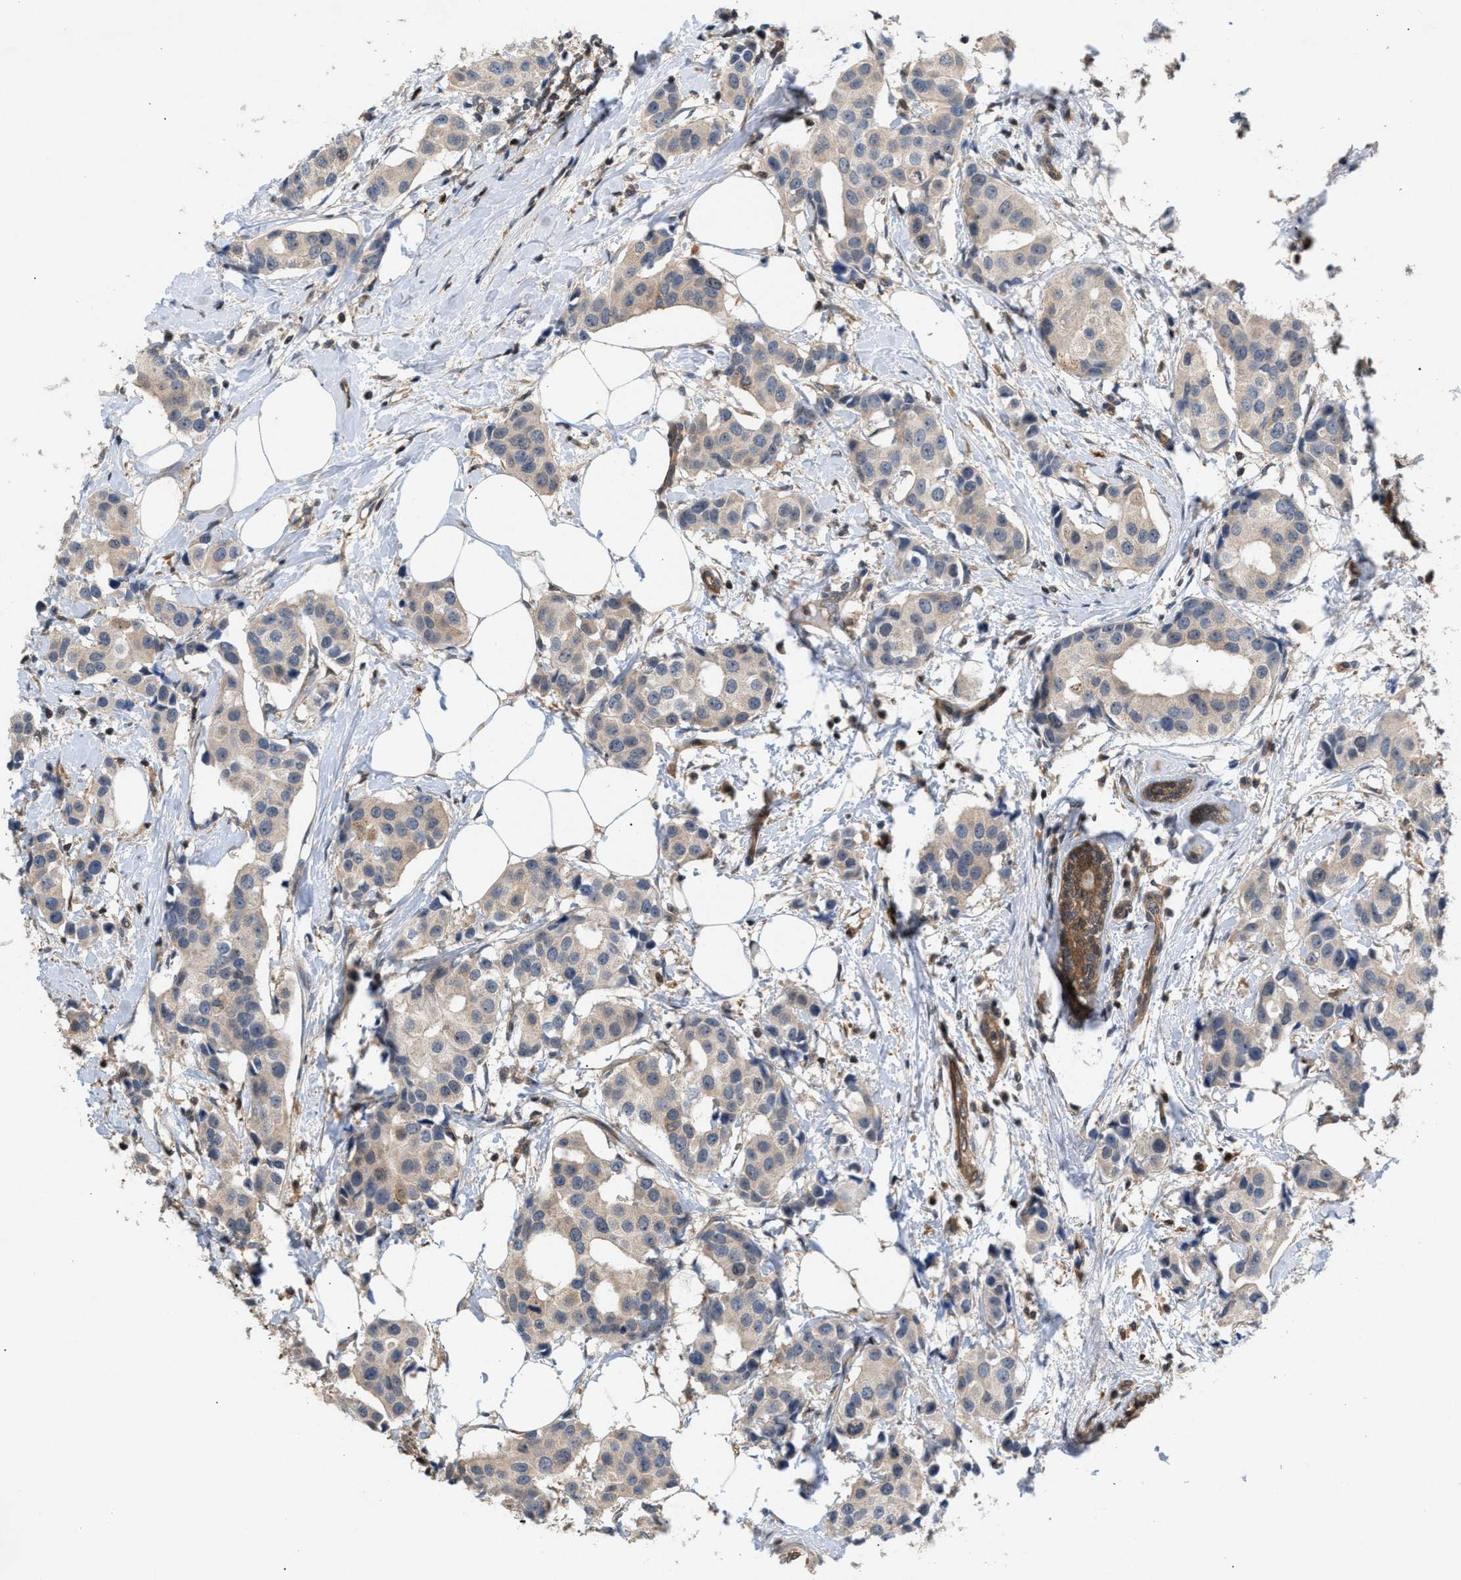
{"staining": {"intensity": "weak", "quantity": ">75%", "location": "cytoplasmic/membranous"}, "tissue": "breast cancer", "cell_type": "Tumor cells", "image_type": "cancer", "snomed": [{"axis": "morphology", "description": "Normal tissue, NOS"}, {"axis": "morphology", "description": "Duct carcinoma"}, {"axis": "topography", "description": "Breast"}], "caption": "About >75% of tumor cells in breast cancer (infiltrating ductal carcinoma) exhibit weak cytoplasmic/membranous protein staining as visualized by brown immunohistochemical staining.", "gene": "GLOD4", "patient": {"sex": "female", "age": 39}}